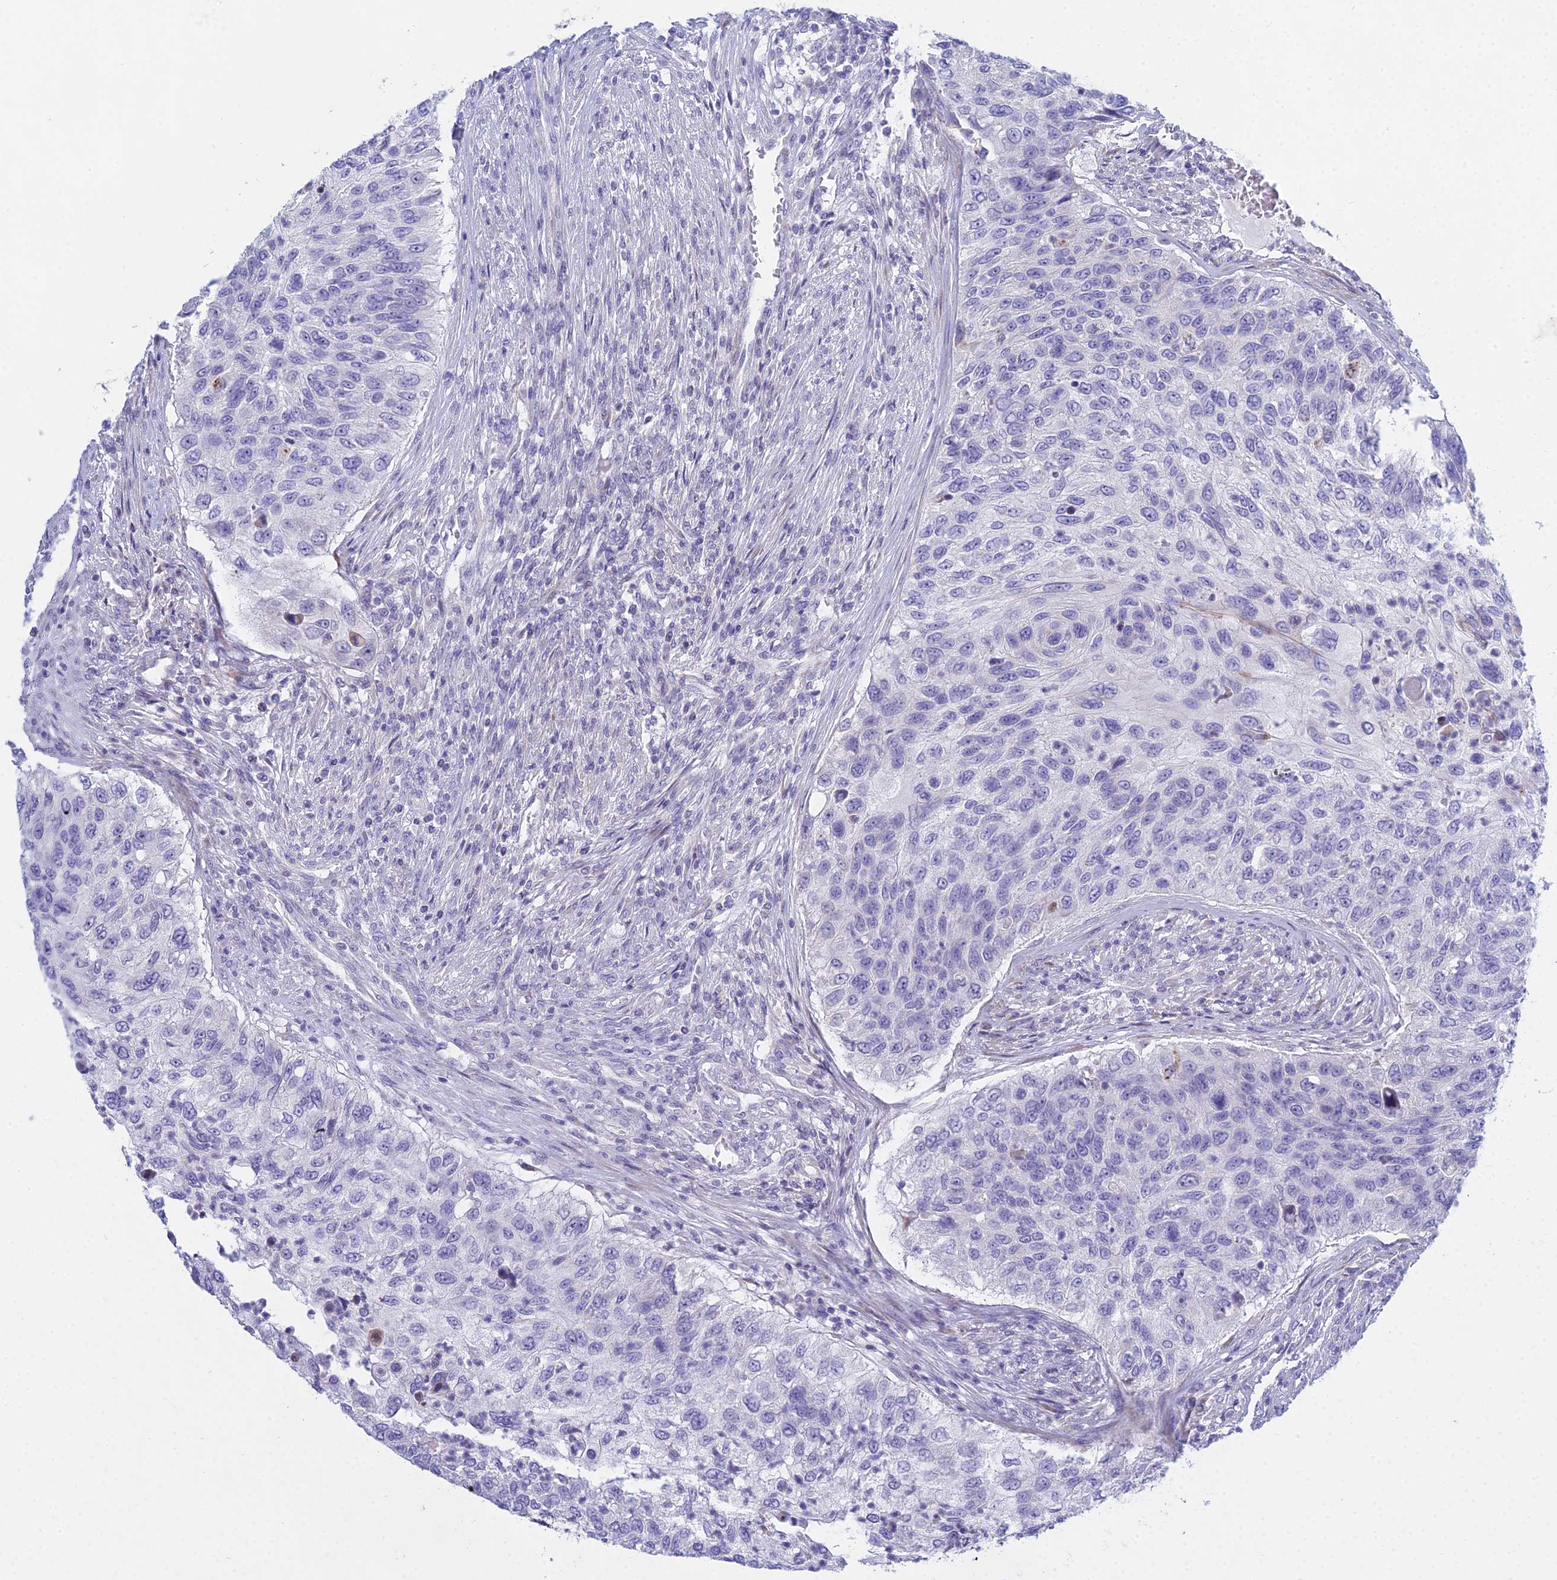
{"staining": {"intensity": "negative", "quantity": "none", "location": "none"}, "tissue": "urothelial cancer", "cell_type": "Tumor cells", "image_type": "cancer", "snomed": [{"axis": "morphology", "description": "Urothelial carcinoma, High grade"}, {"axis": "topography", "description": "Urinary bladder"}], "caption": "There is no significant positivity in tumor cells of urothelial cancer.", "gene": "PRR13", "patient": {"sex": "female", "age": 60}}